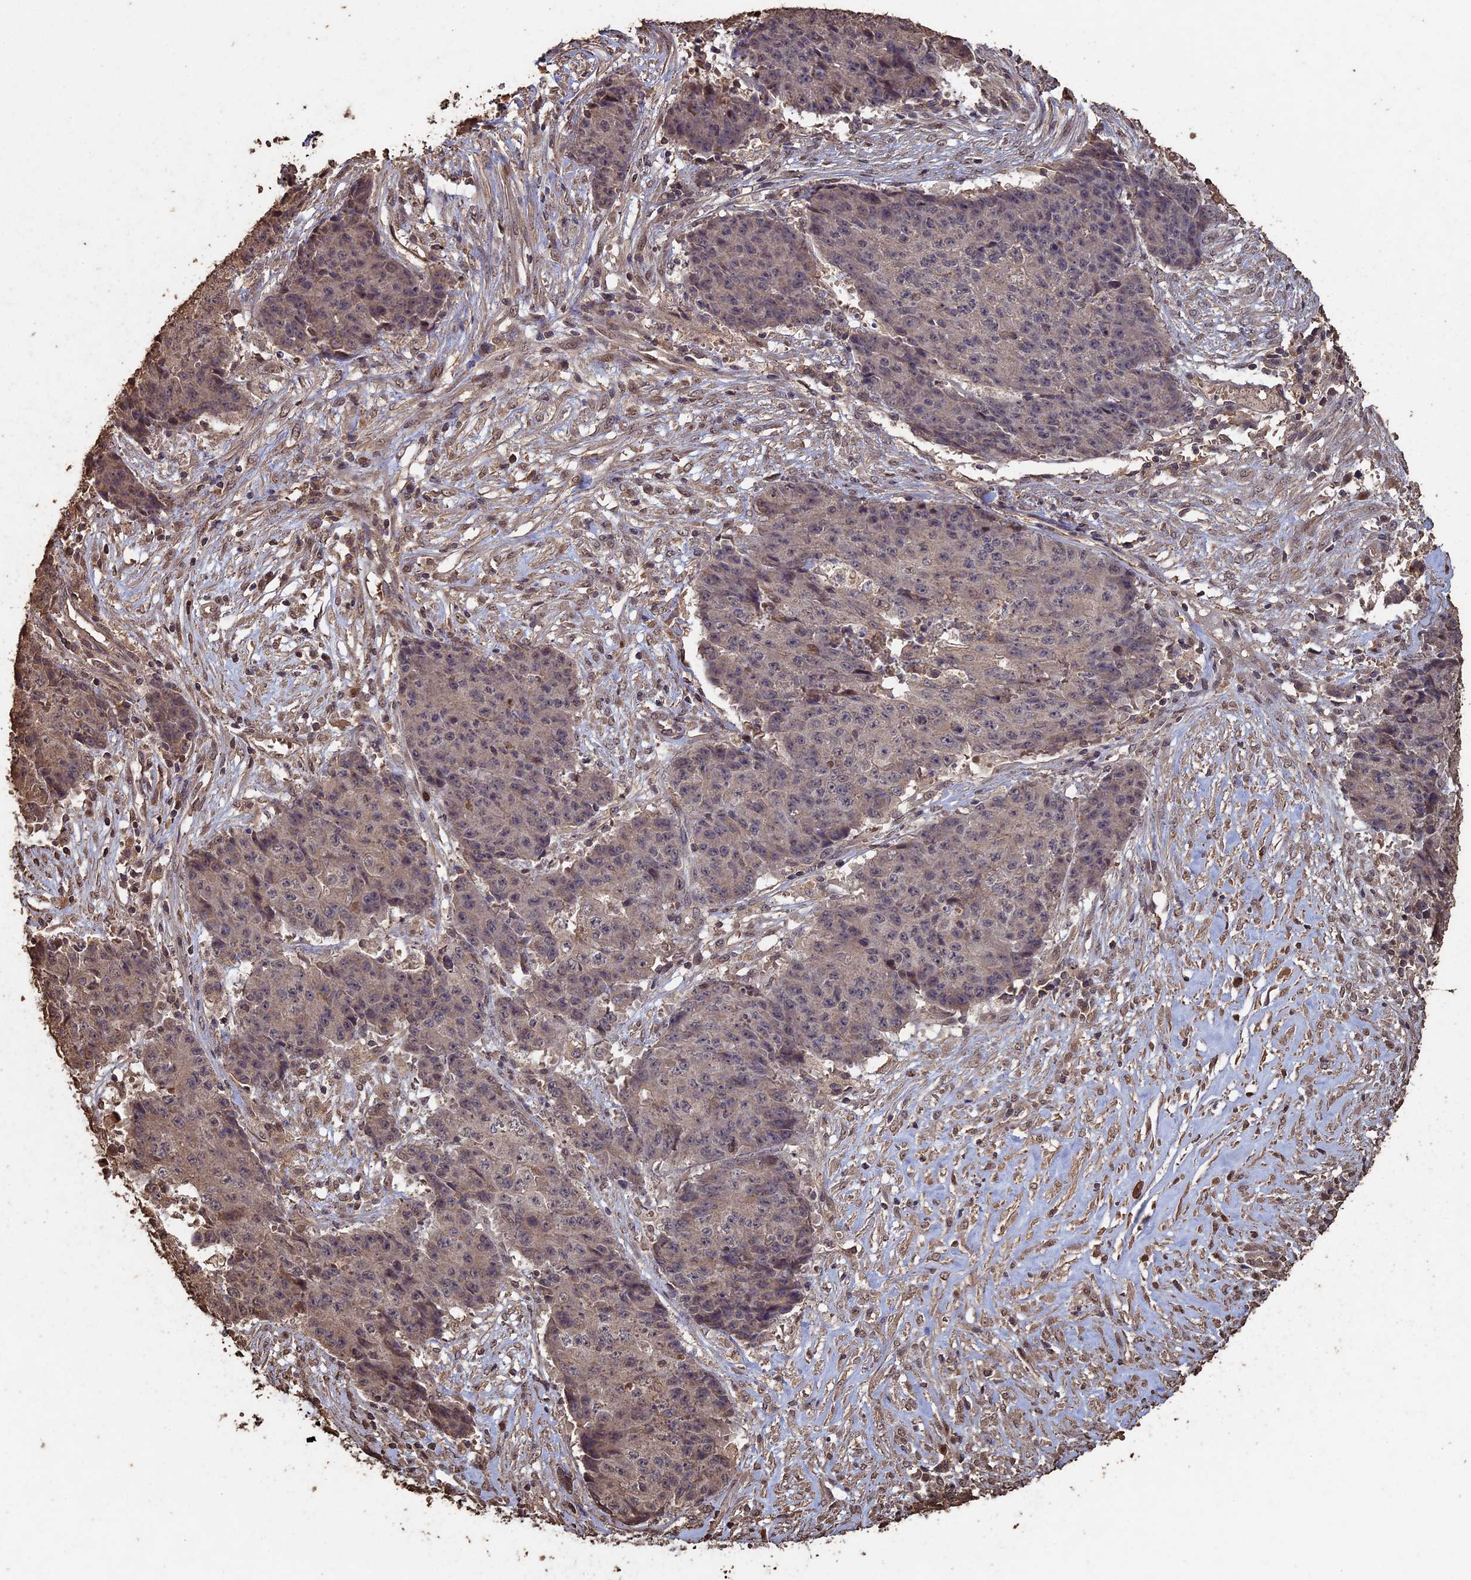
{"staining": {"intensity": "moderate", "quantity": "<25%", "location": "cytoplasmic/membranous,nuclear"}, "tissue": "ovarian cancer", "cell_type": "Tumor cells", "image_type": "cancer", "snomed": [{"axis": "morphology", "description": "Carcinoma, endometroid"}, {"axis": "topography", "description": "Ovary"}], "caption": "About <25% of tumor cells in human endometroid carcinoma (ovarian) exhibit moderate cytoplasmic/membranous and nuclear protein staining as visualized by brown immunohistochemical staining.", "gene": "HUNK", "patient": {"sex": "female", "age": 42}}